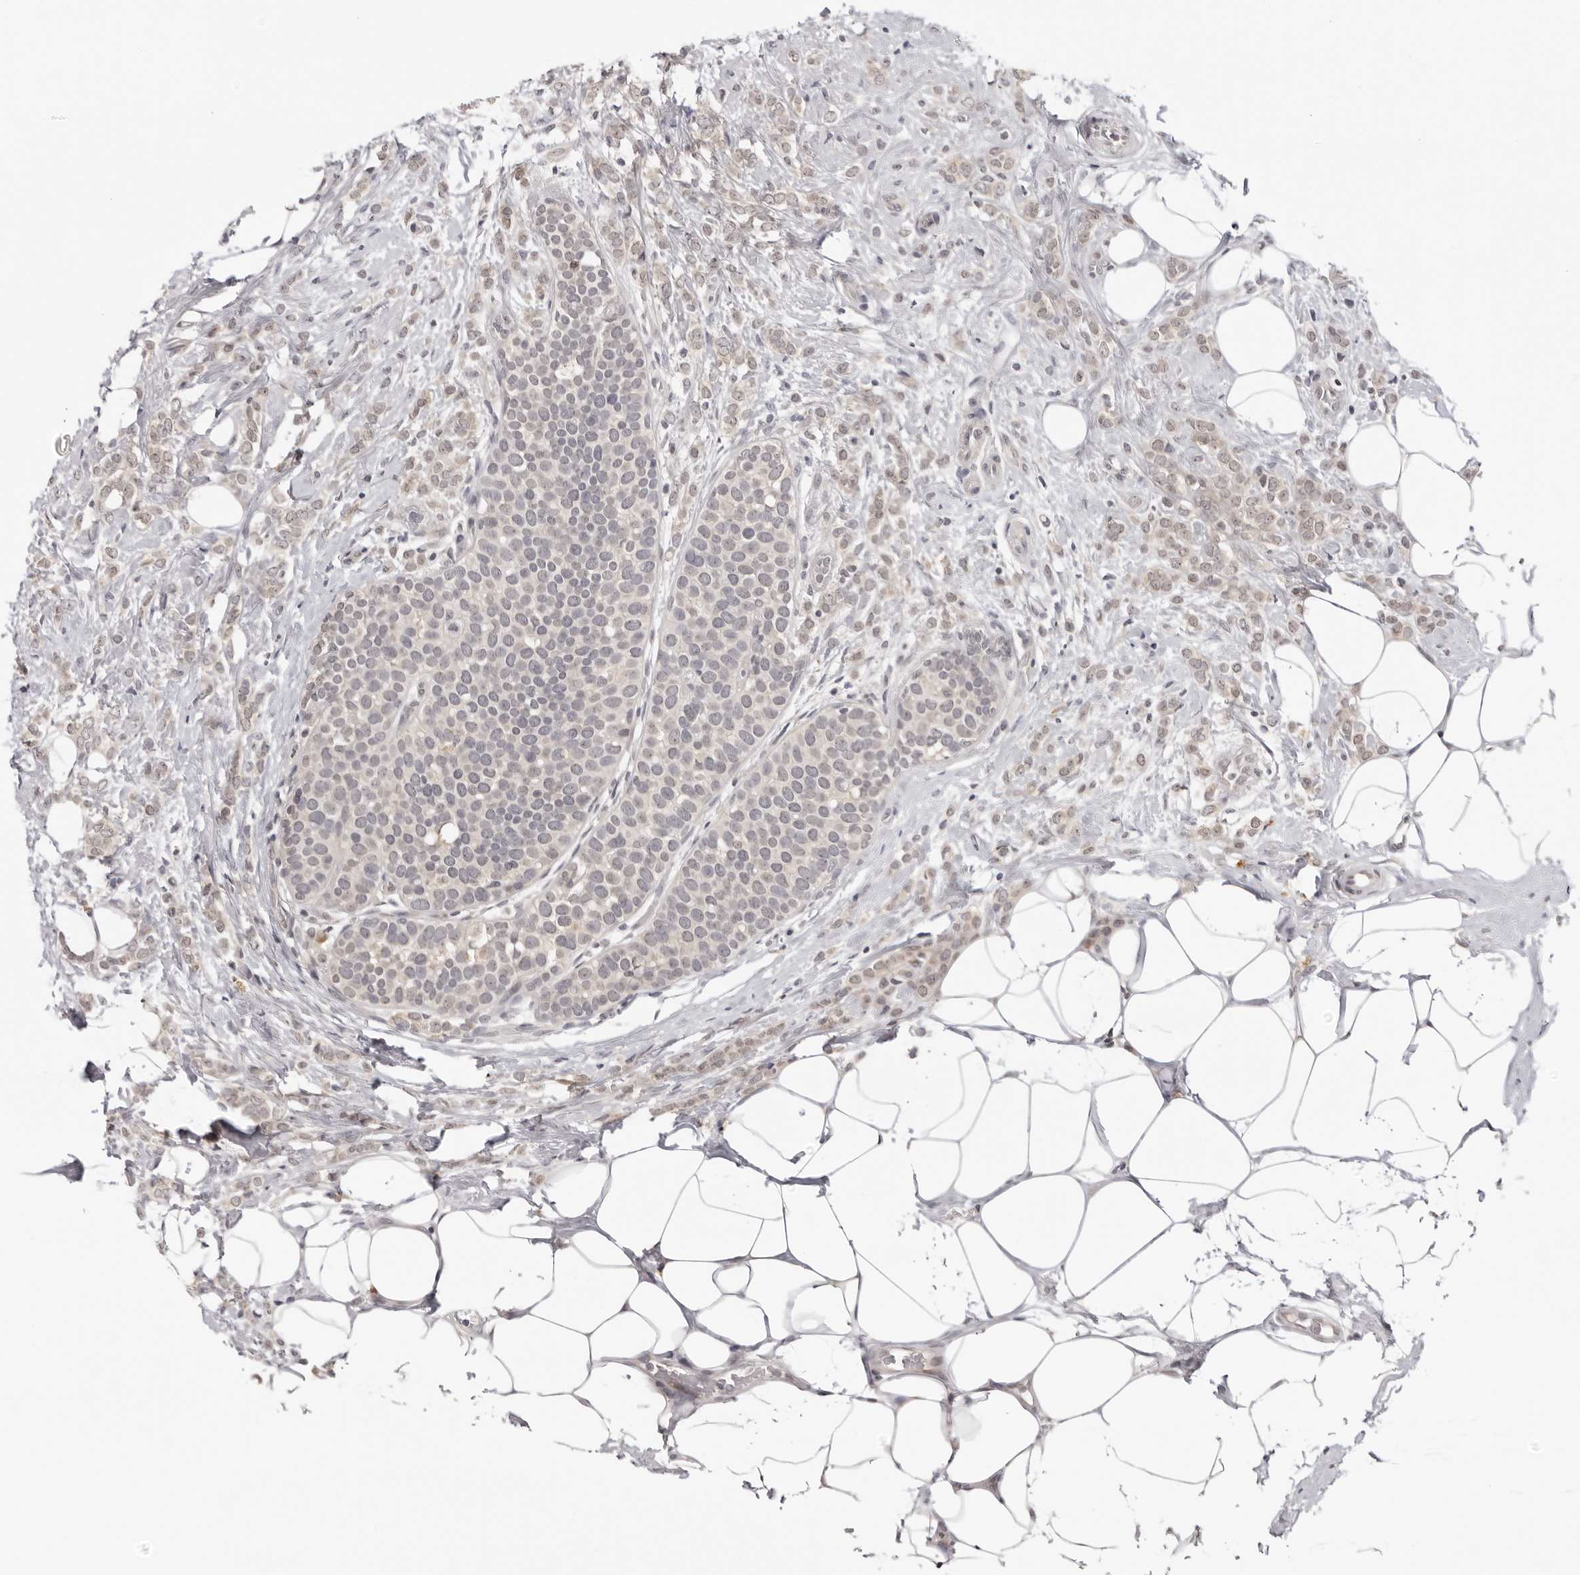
{"staining": {"intensity": "weak", "quantity": "<25%", "location": "cytoplasmic/membranous"}, "tissue": "breast cancer", "cell_type": "Tumor cells", "image_type": "cancer", "snomed": [{"axis": "morphology", "description": "Lobular carcinoma"}, {"axis": "topography", "description": "Breast"}], "caption": "Lobular carcinoma (breast) stained for a protein using immunohistochemistry (IHC) displays no positivity tumor cells.", "gene": "PRUNE1", "patient": {"sex": "female", "age": 50}}